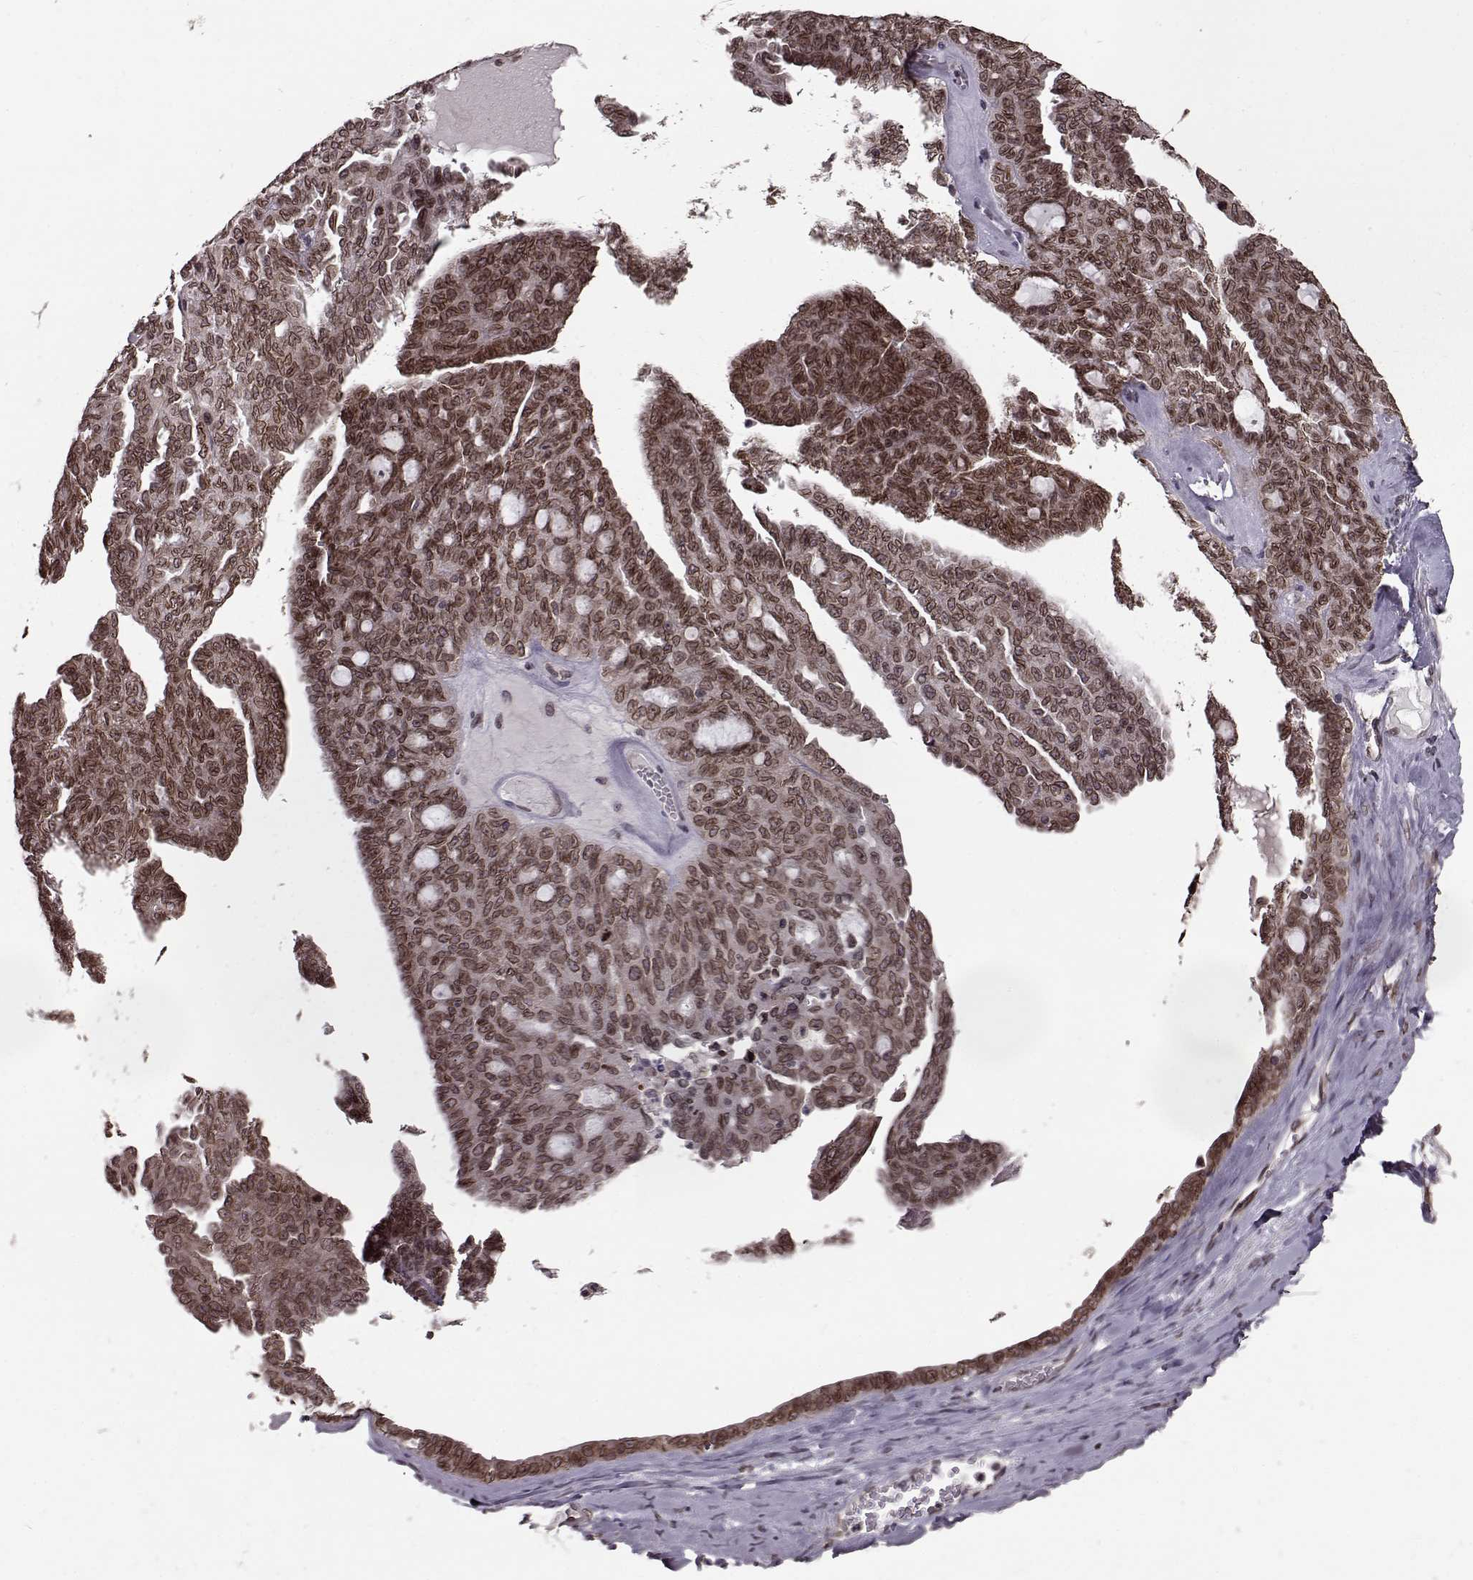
{"staining": {"intensity": "moderate", "quantity": "25%-75%", "location": "cytoplasmic/membranous,nuclear"}, "tissue": "ovarian cancer", "cell_type": "Tumor cells", "image_type": "cancer", "snomed": [{"axis": "morphology", "description": "Cystadenocarcinoma, serous, NOS"}, {"axis": "topography", "description": "Ovary"}], "caption": "The image demonstrates staining of ovarian cancer, revealing moderate cytoplasmic/membranous and nuclear protein positivity (brown color) within tumor cells.", "gene": "NUP37", "patient": {"sex": "female", "age": 71}}